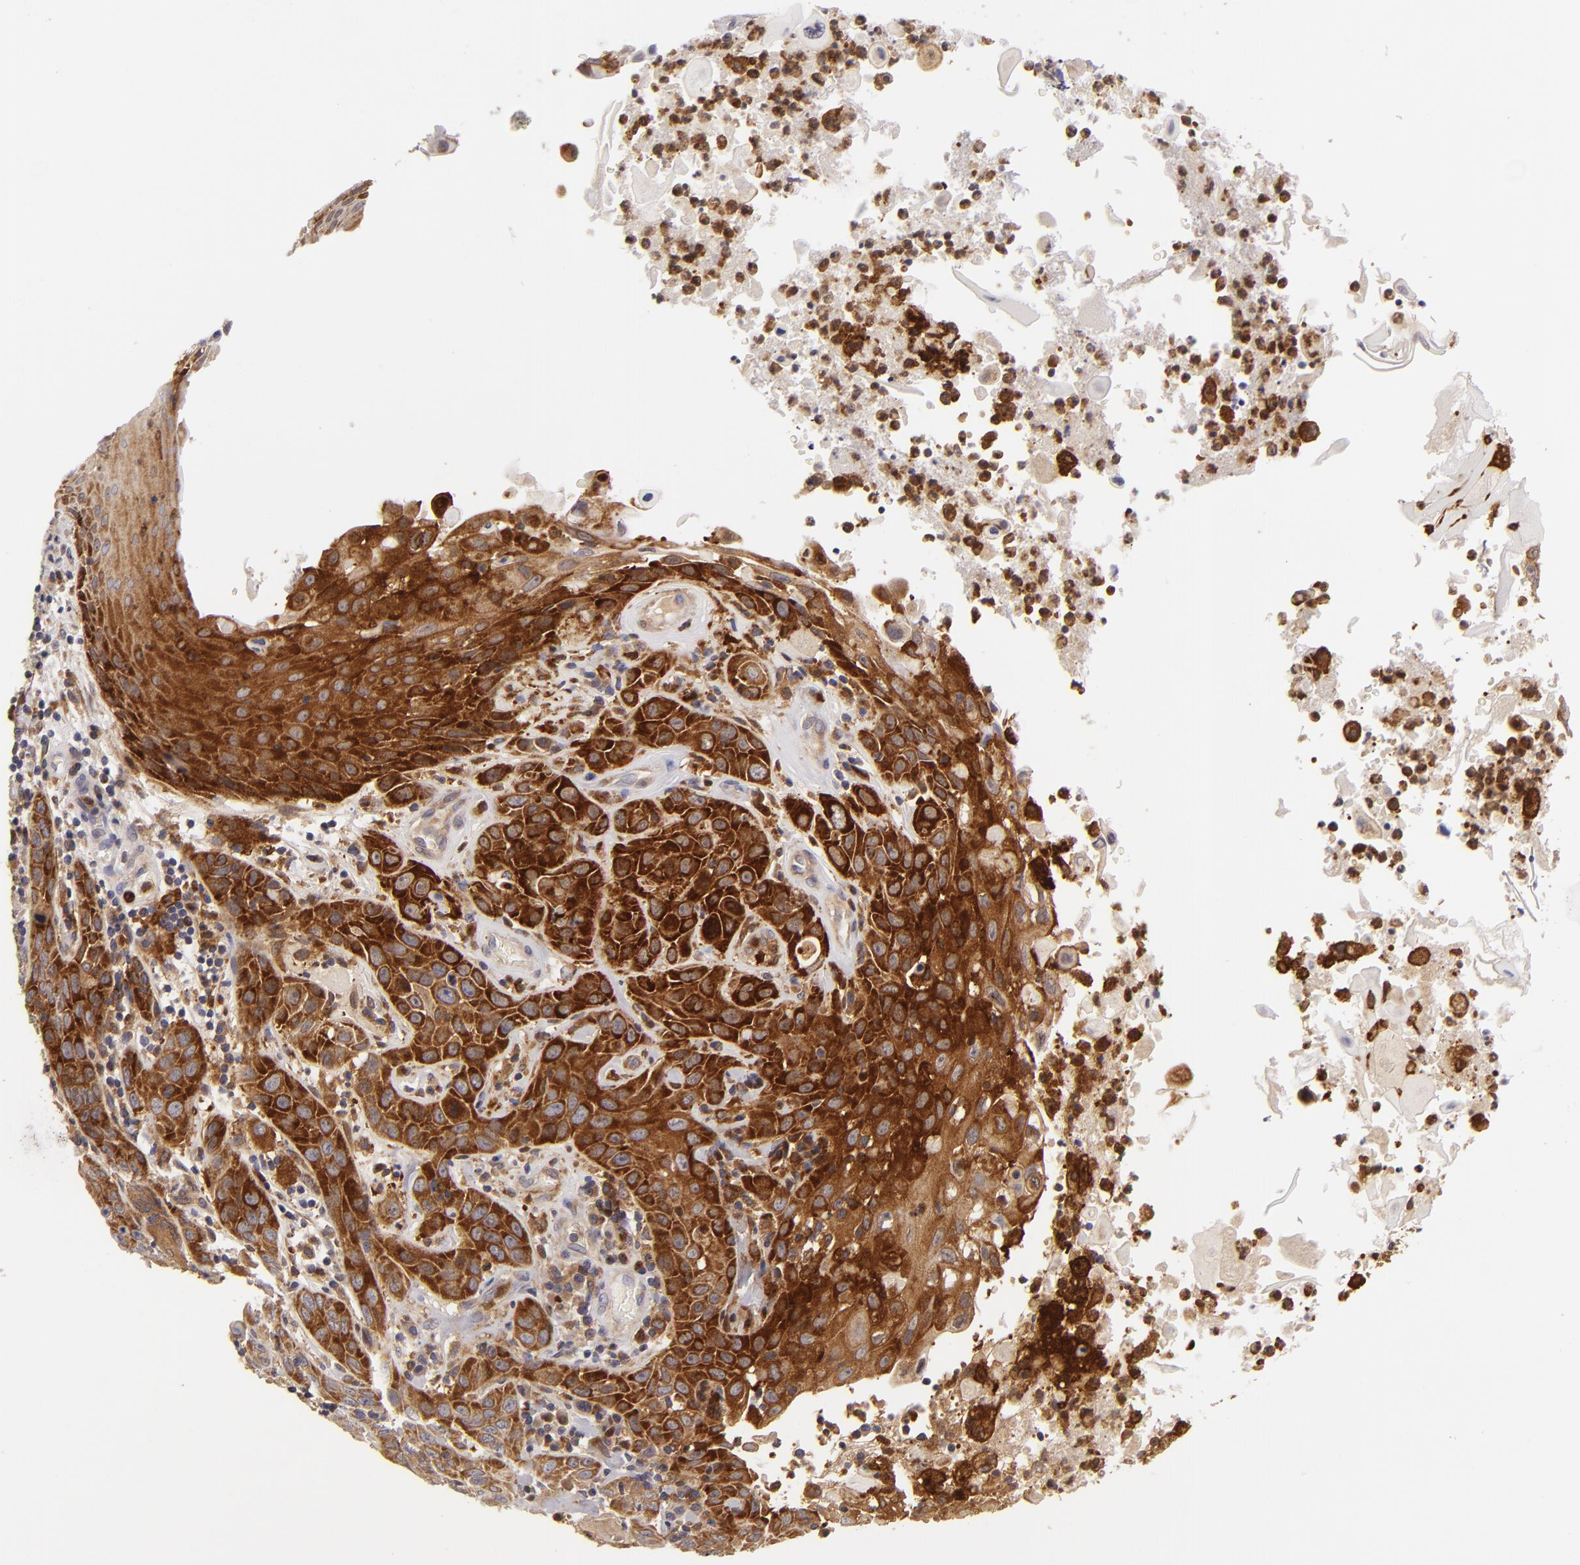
{"staining": {"intensity": "strong", "quantity": ">75%", "location": "cytoplasmic/membranous"}, "tissue": "skin cancer", "cell_type": "Tumor cells", "image_type": "cancer", "snomed": [{"axis": "morphology", "description": "Squamous cell carcinoma, NOS"}, {"axis": "topography", "description": "Skin"}], "caption": "Tumor cells display high levels of strong cytoplasmic/membranous expression in about >75% of cells in human skin cancer.", "gene": "MMP10", "patient": {"sex": "male", "age": 84}}